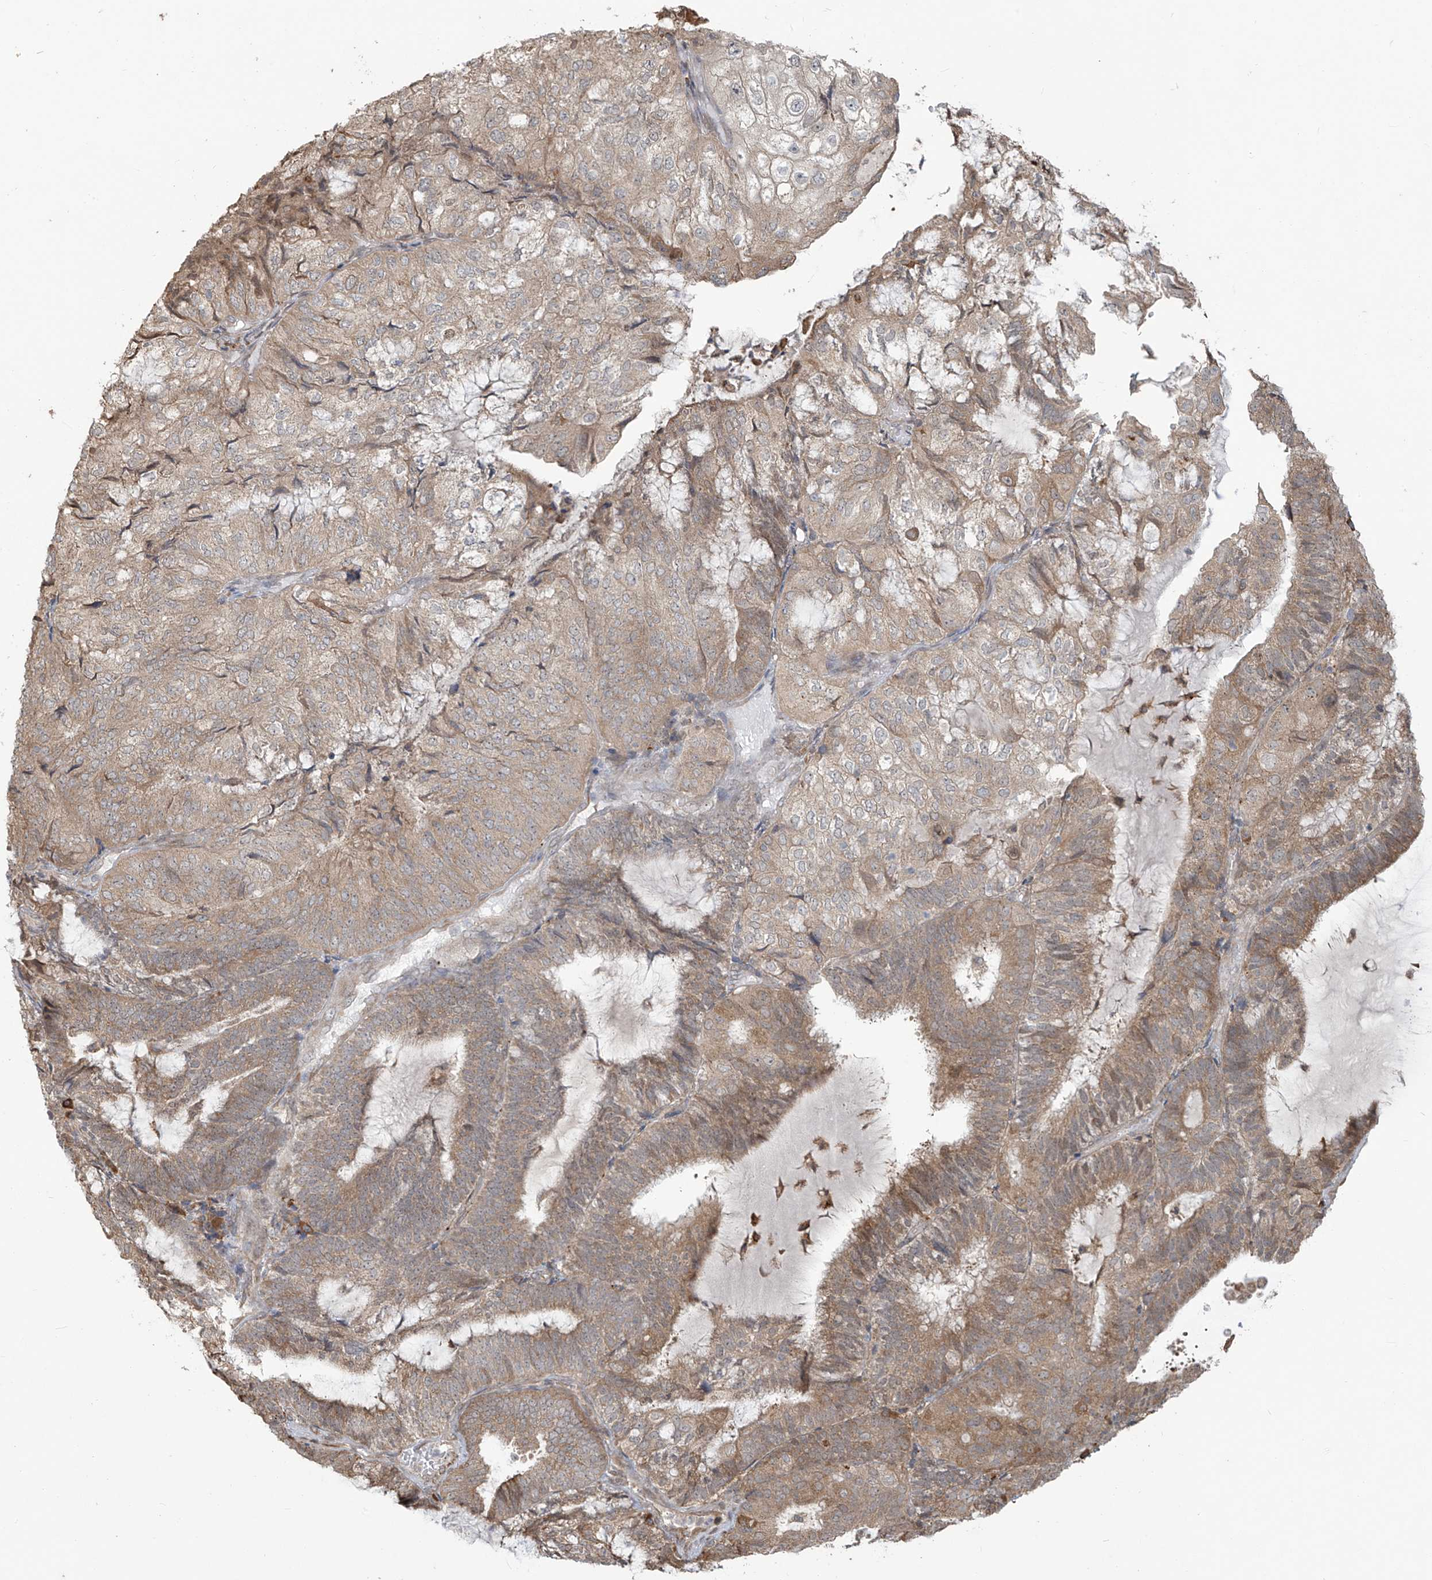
{"staining": {"intensity": "moderate", "quantity": ">75%", "location": "cytoplasmic/membranous"}, "tissue": "endometrial cancer", "cell_type": "Tumor cells", "image_type": "cancer", "snomed": [{"axis": "morphology", "description": "Adenocarcinoma, NOS"}, {"axis": "topography", "description": "Endometrium"}], "caption": "Immunohistochemistry (IHC) histopathology image of neoplastic tissue: human endometrial cancer (adenocarcinoma) stained using IHC shows medium levels of moderate protein expression localized specifically in the cytoplasmic/membranous of tumor cells, appearing as a cytoplasmic/membranous brown color.", "gene": "PLEKHM3", "patient": {"sex": "female", "age": 81}}